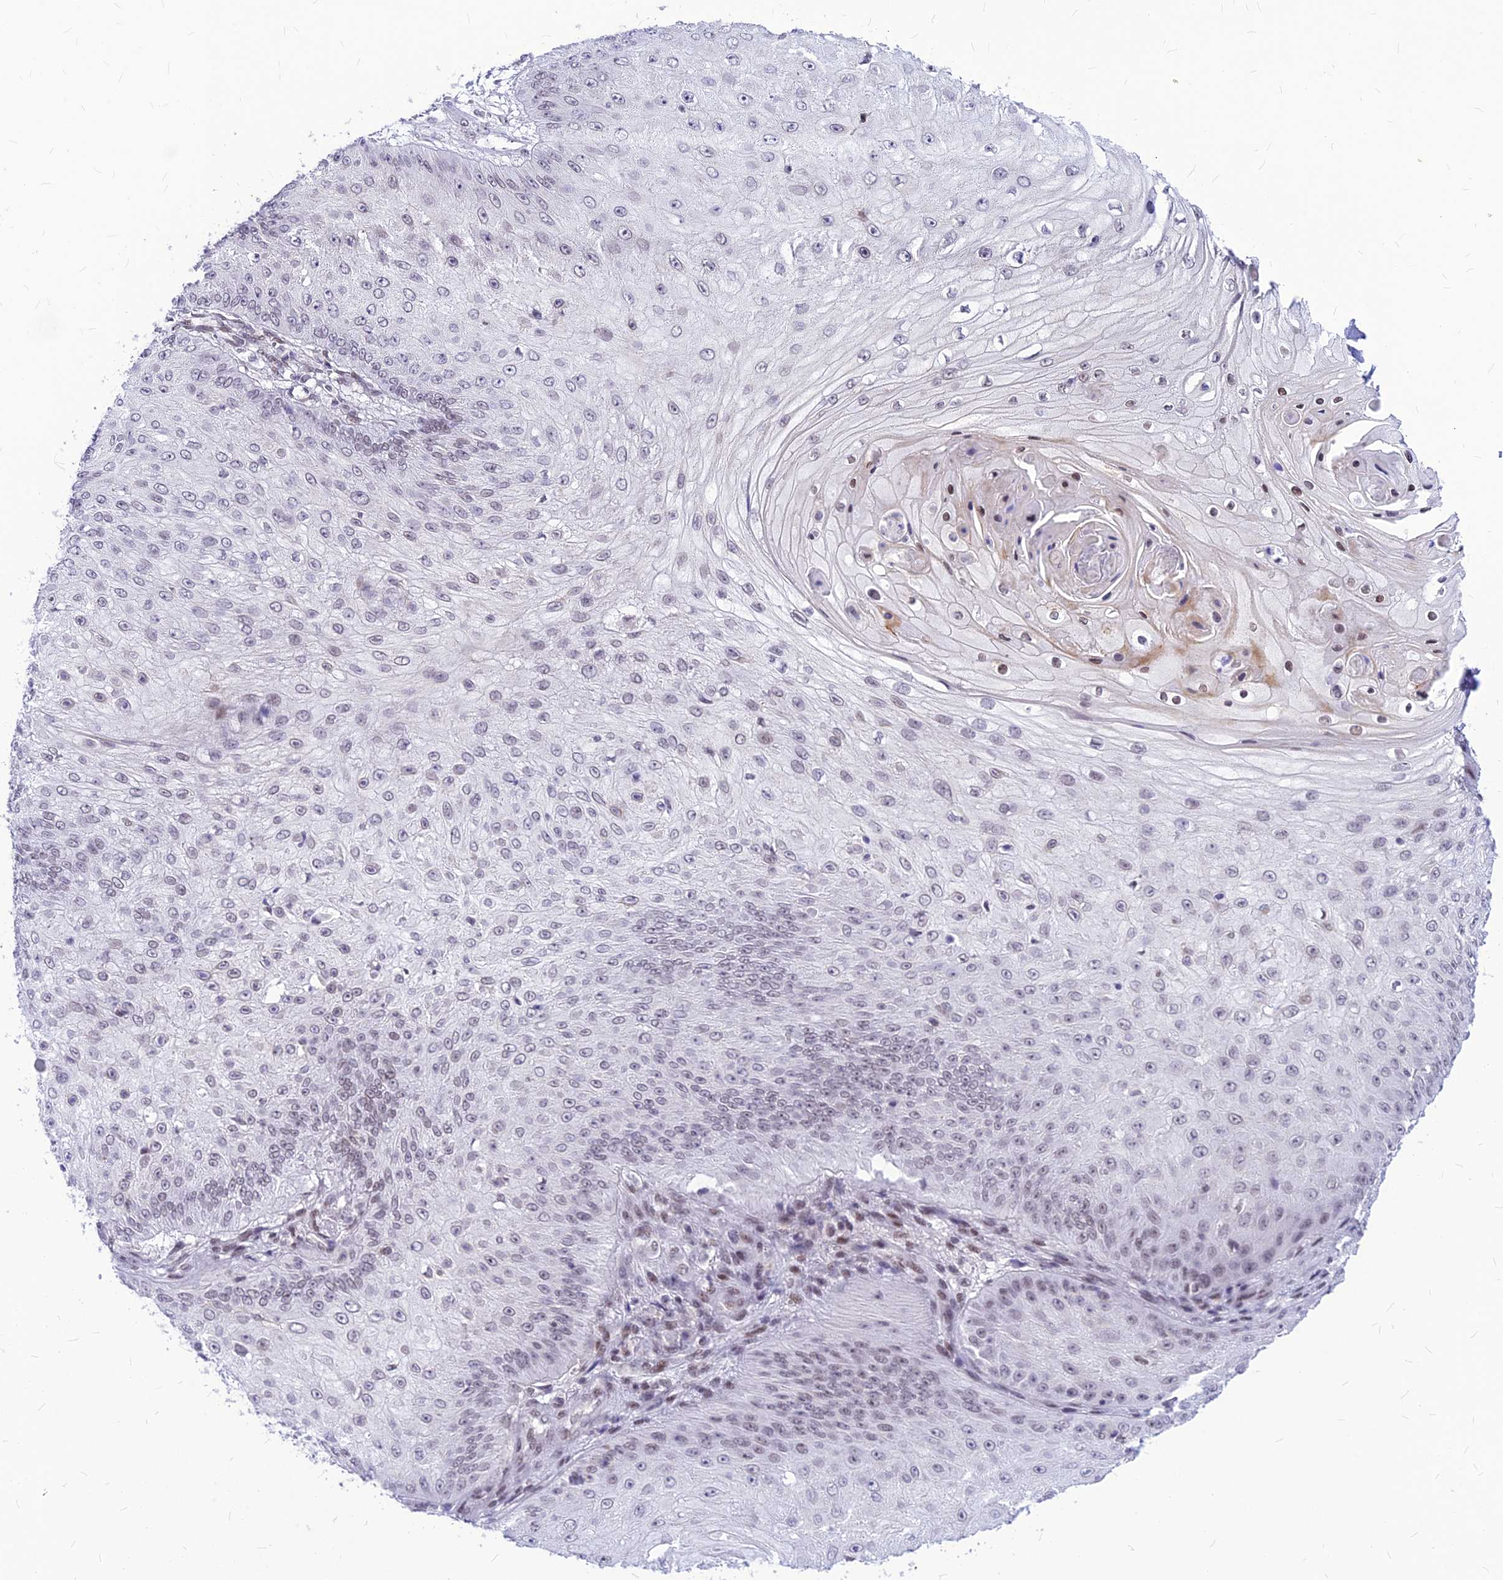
{"staining": {"intensity": "weak", "quantity": "<25%", "location": "nuclear"}, "tissue": "skin cancer", "cell_type": "Tumor cells", "image_type": "cancer", "snomed": [{"axis": "morphology", "description": "Squamous cell carcinoma, NOS"}, {"axis": "topography", "description": "Skin"}], "caption": "IHC micrograph of squamous cell carcinoma (skin) stained for a protein (brown), which exhibits no expression in tumor cells.", "gene": "KCTD13", "patient": {"sex": "male", "age": 70}}